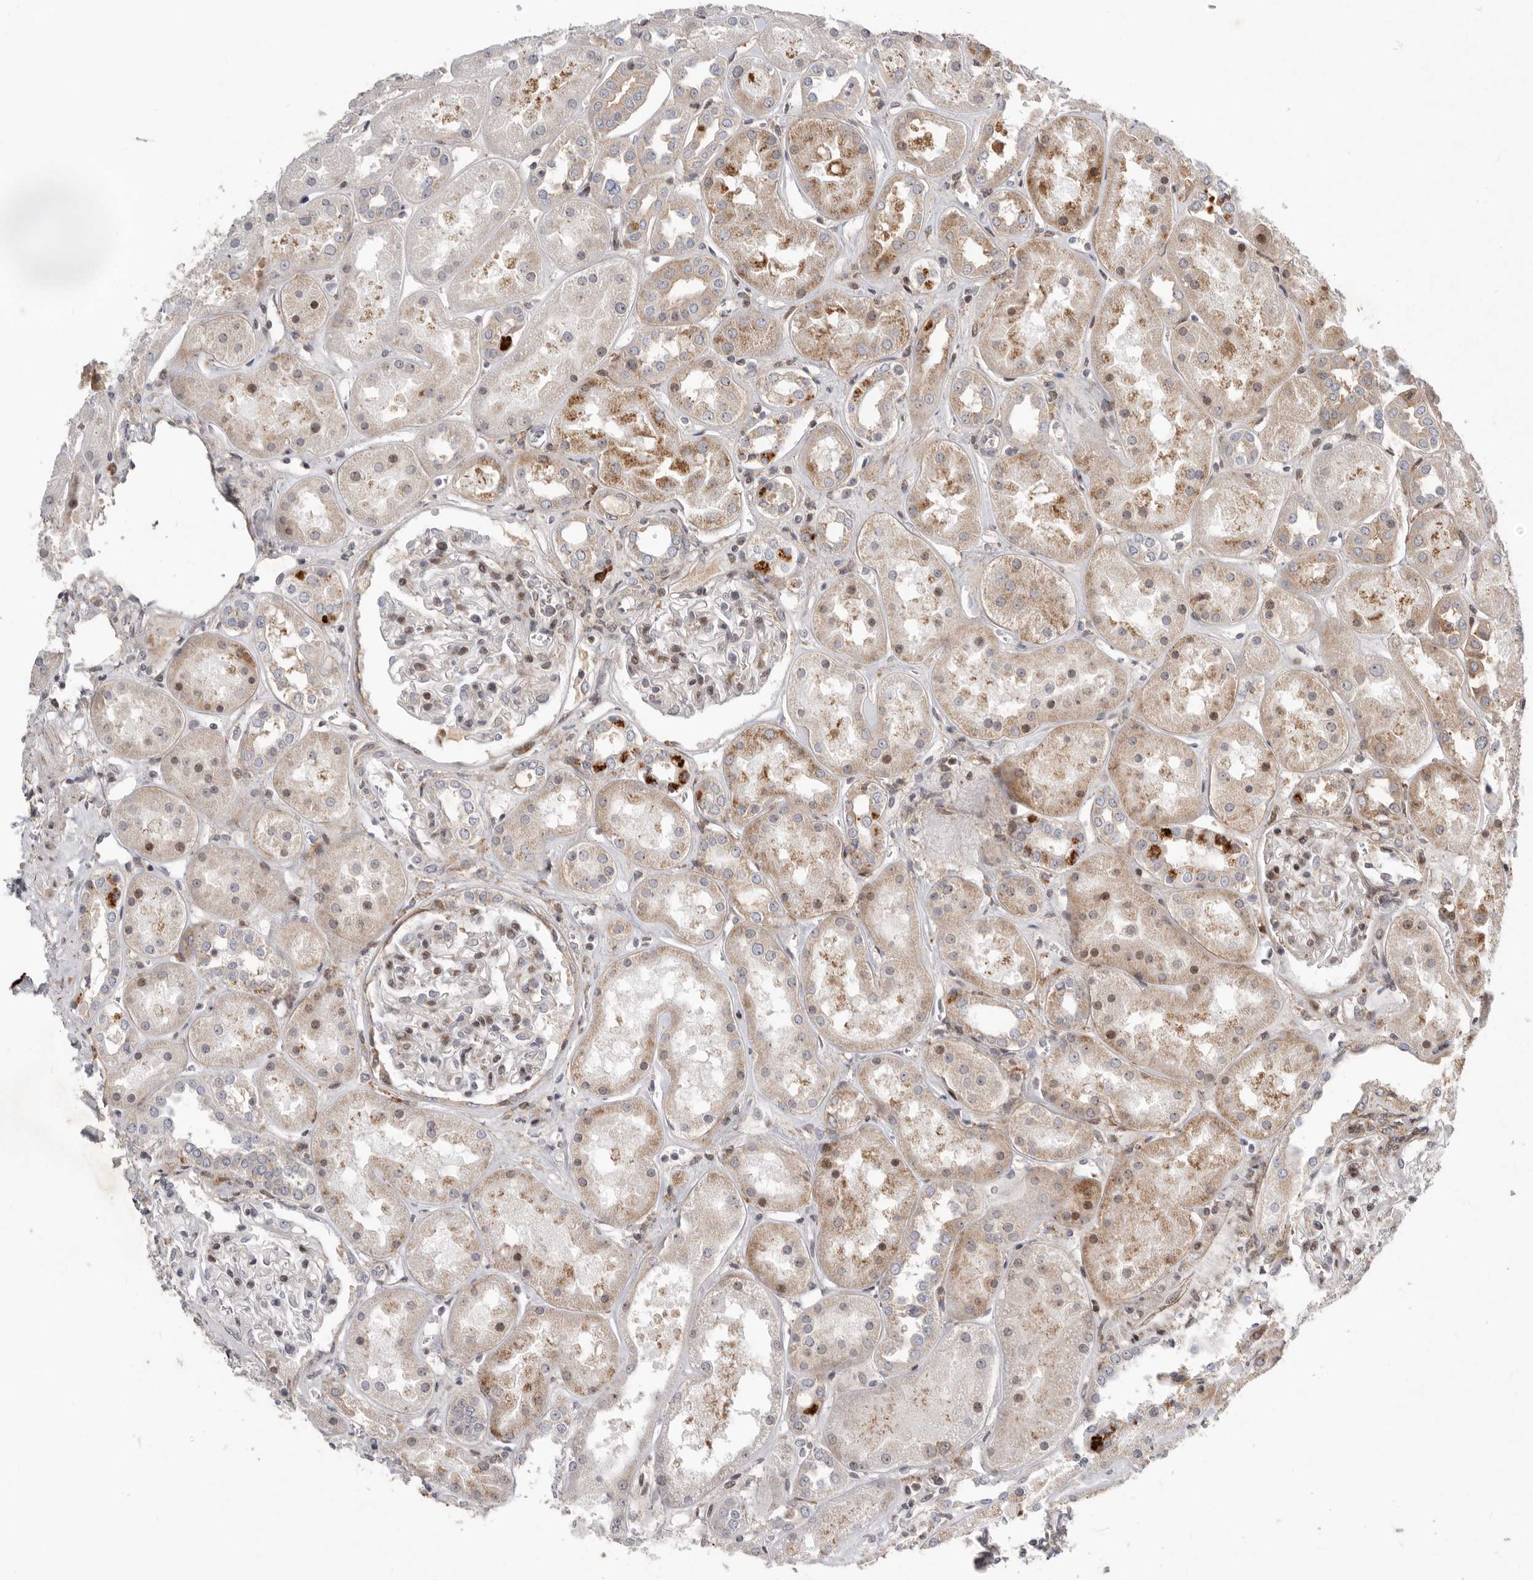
{"staining": {"intensity": "moderate", "quantity": "25%-75%", "location": "cytoplasmic/membranous"}, "tissue": "kidney", "cell_type": "Cells in glomeruli", "image_type": "normal", "snomed": [{"axis": "morphology", "description": "Normal tissue, NOS"}, {"axis": "topography", "description": "Kidney"}], "caption": "Unremarkable kidney reveals moderate cytoplasmic/membranous positivity in about 25%-75% of cells in glomeruli, visualized by immunohistochemistry.", "gene": "FZD3", "patient": {"sex": "male", "age": 70}}